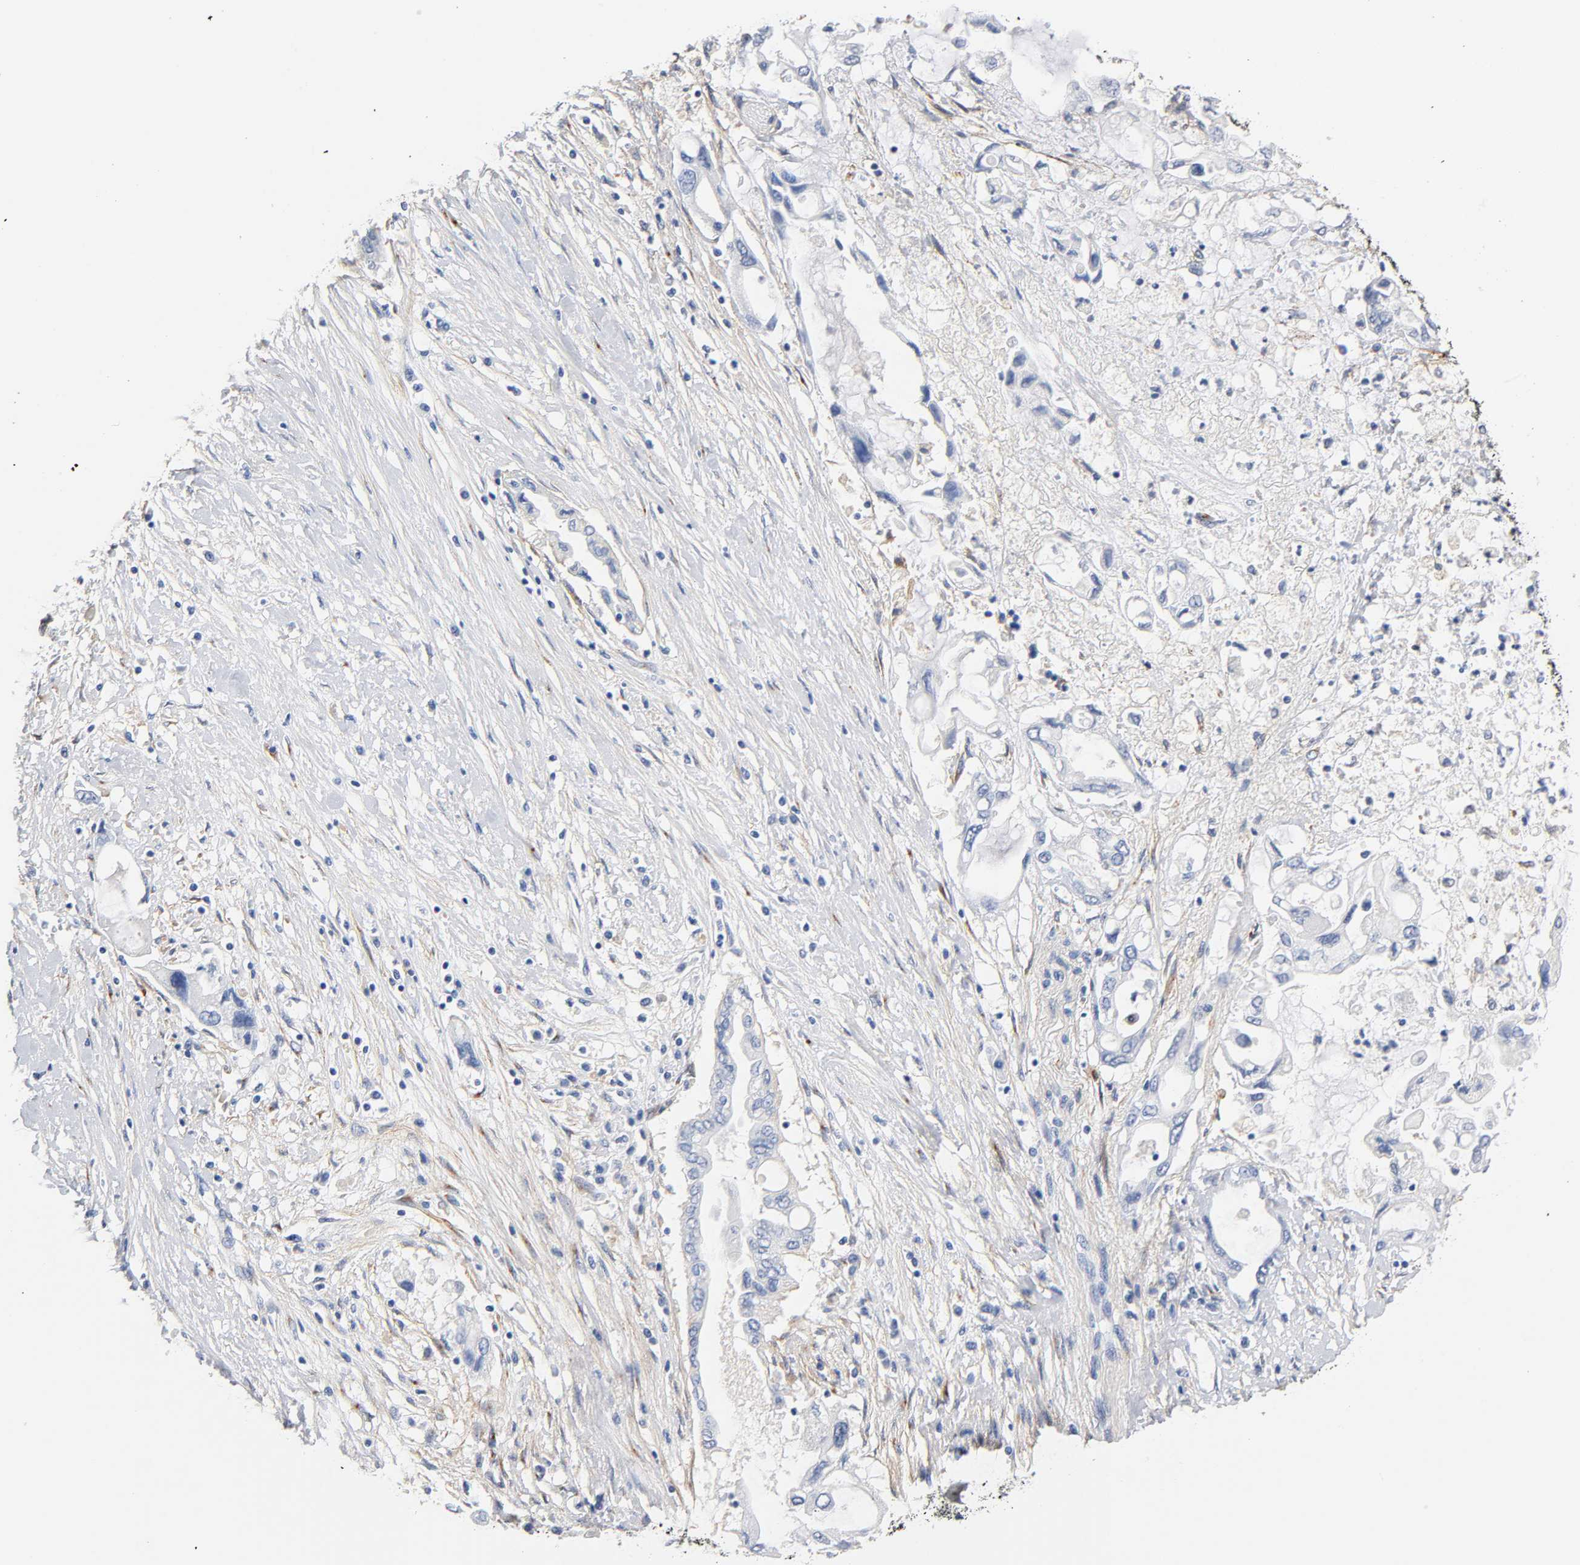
{"staining": {"intensity": "negative", "quantity": "none", "location": "none"}, "tissue": "pancreatic cancer", "cell_type": "Tumor cells", "image_type": "cancer", "snomed": [{"axis": "morphology", "description": "Adenocarcinoma, NOS"}, {"axis": "topography", "description": "Pancreas"}], "caption": "This is an immunohistochemistry micrograph of adenocarcinoma (pancreatic). There is no staining in tumor cells.", "gene": "LRP1", "patient": {"sex": "female", "age": 57}}